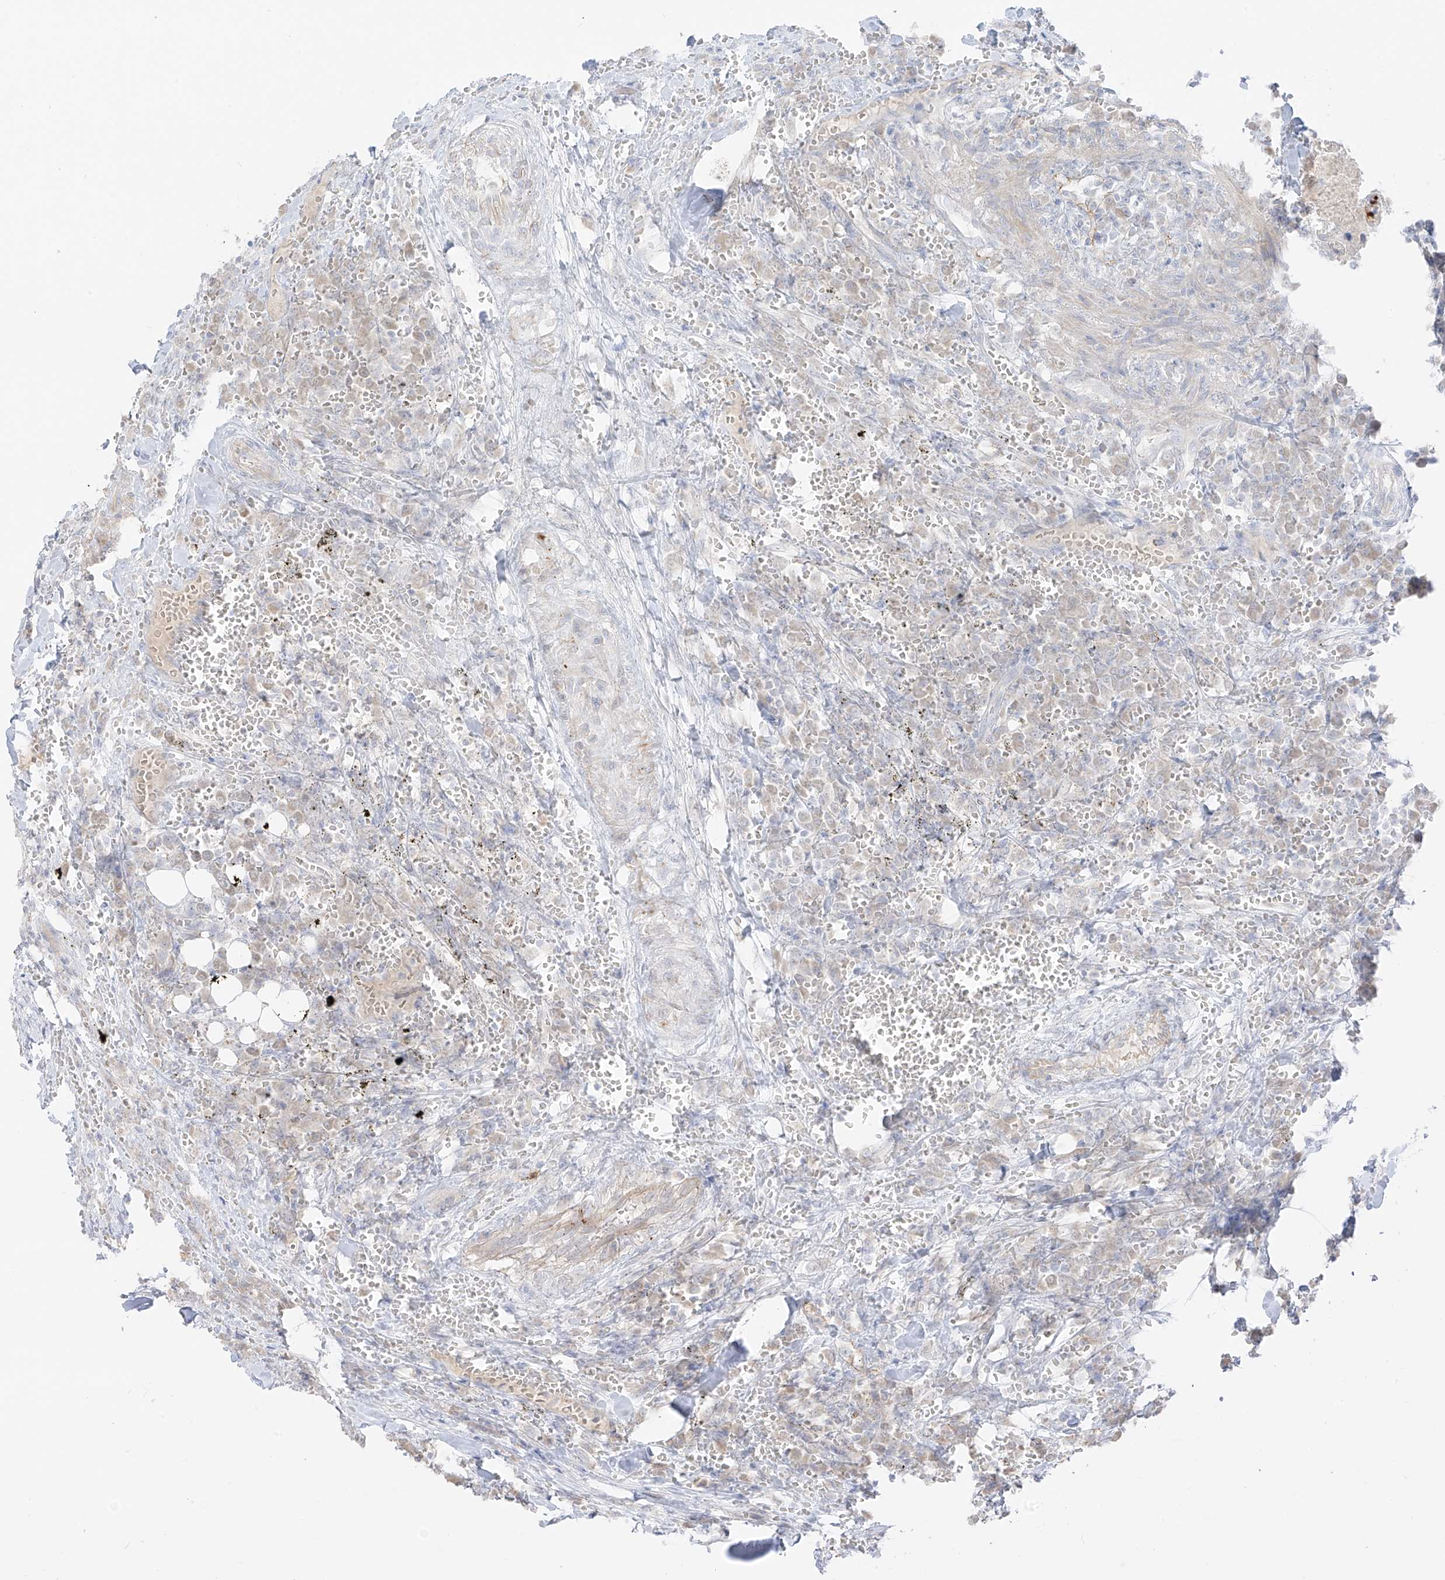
{"staining": {"intensity": "negative", "quantity": "none", "location": "none"}, "tissue": "head and neck cancer", "cell_type": "Tumor cells", "image_type": "cancer", "snomed": [{"axis": "morphology", "description": "Squamous cell carcinoma, NOS"}, {"axis": "topography", "description": "Head-Neck"}], "caption": "Head and neck cancer (squamous cell carcinoma) was stained to show a protein in brown. There is no significant staining in tumor cells. (IHC, brightfield microscopy, high magnification).", "gene": "C11orf87", "patient": {"sex": "male", "age": 66}}